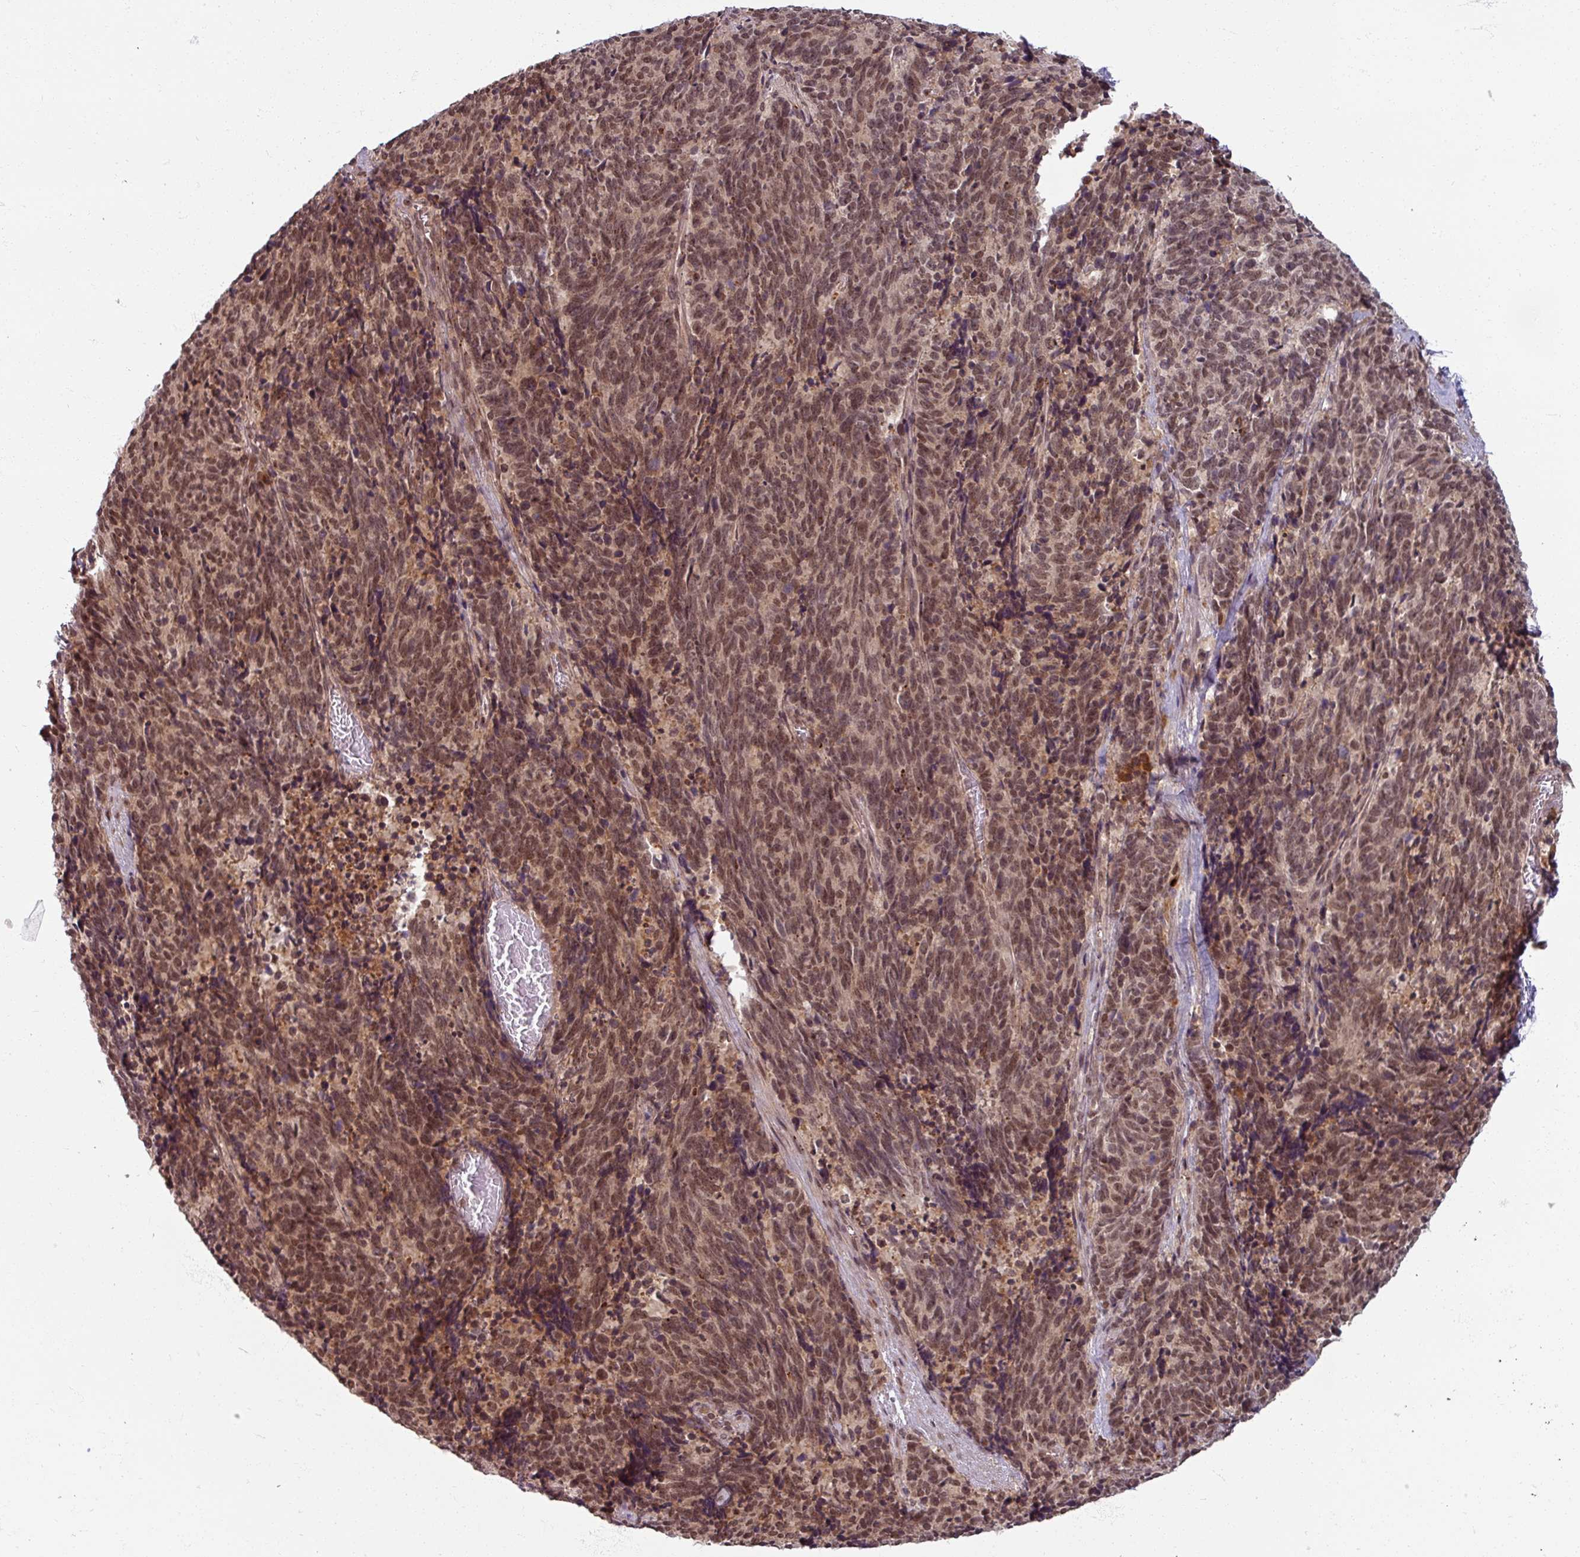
{"staining": {"intensity": "moderate", "quantity": ">75%", "location": "nuclear"}, "tissue": "cervical cancer", "cell_type": "Tumor cells", "image_type": "cancer", "snomed": [{"axis": "morphology", "description": "Squamous cell carcinoma, NOS"}, {"axis": "topography", "description": "Cervix"}], "caption": "Immunohistochemistry (IHC) of cervical squamous cell carcinoma demonstrates medium levels of moderate nuclear positivity in about >75% of tumor cells.", "gene": "POLR2G", "patient": {"sex": "female", "age": 29}}